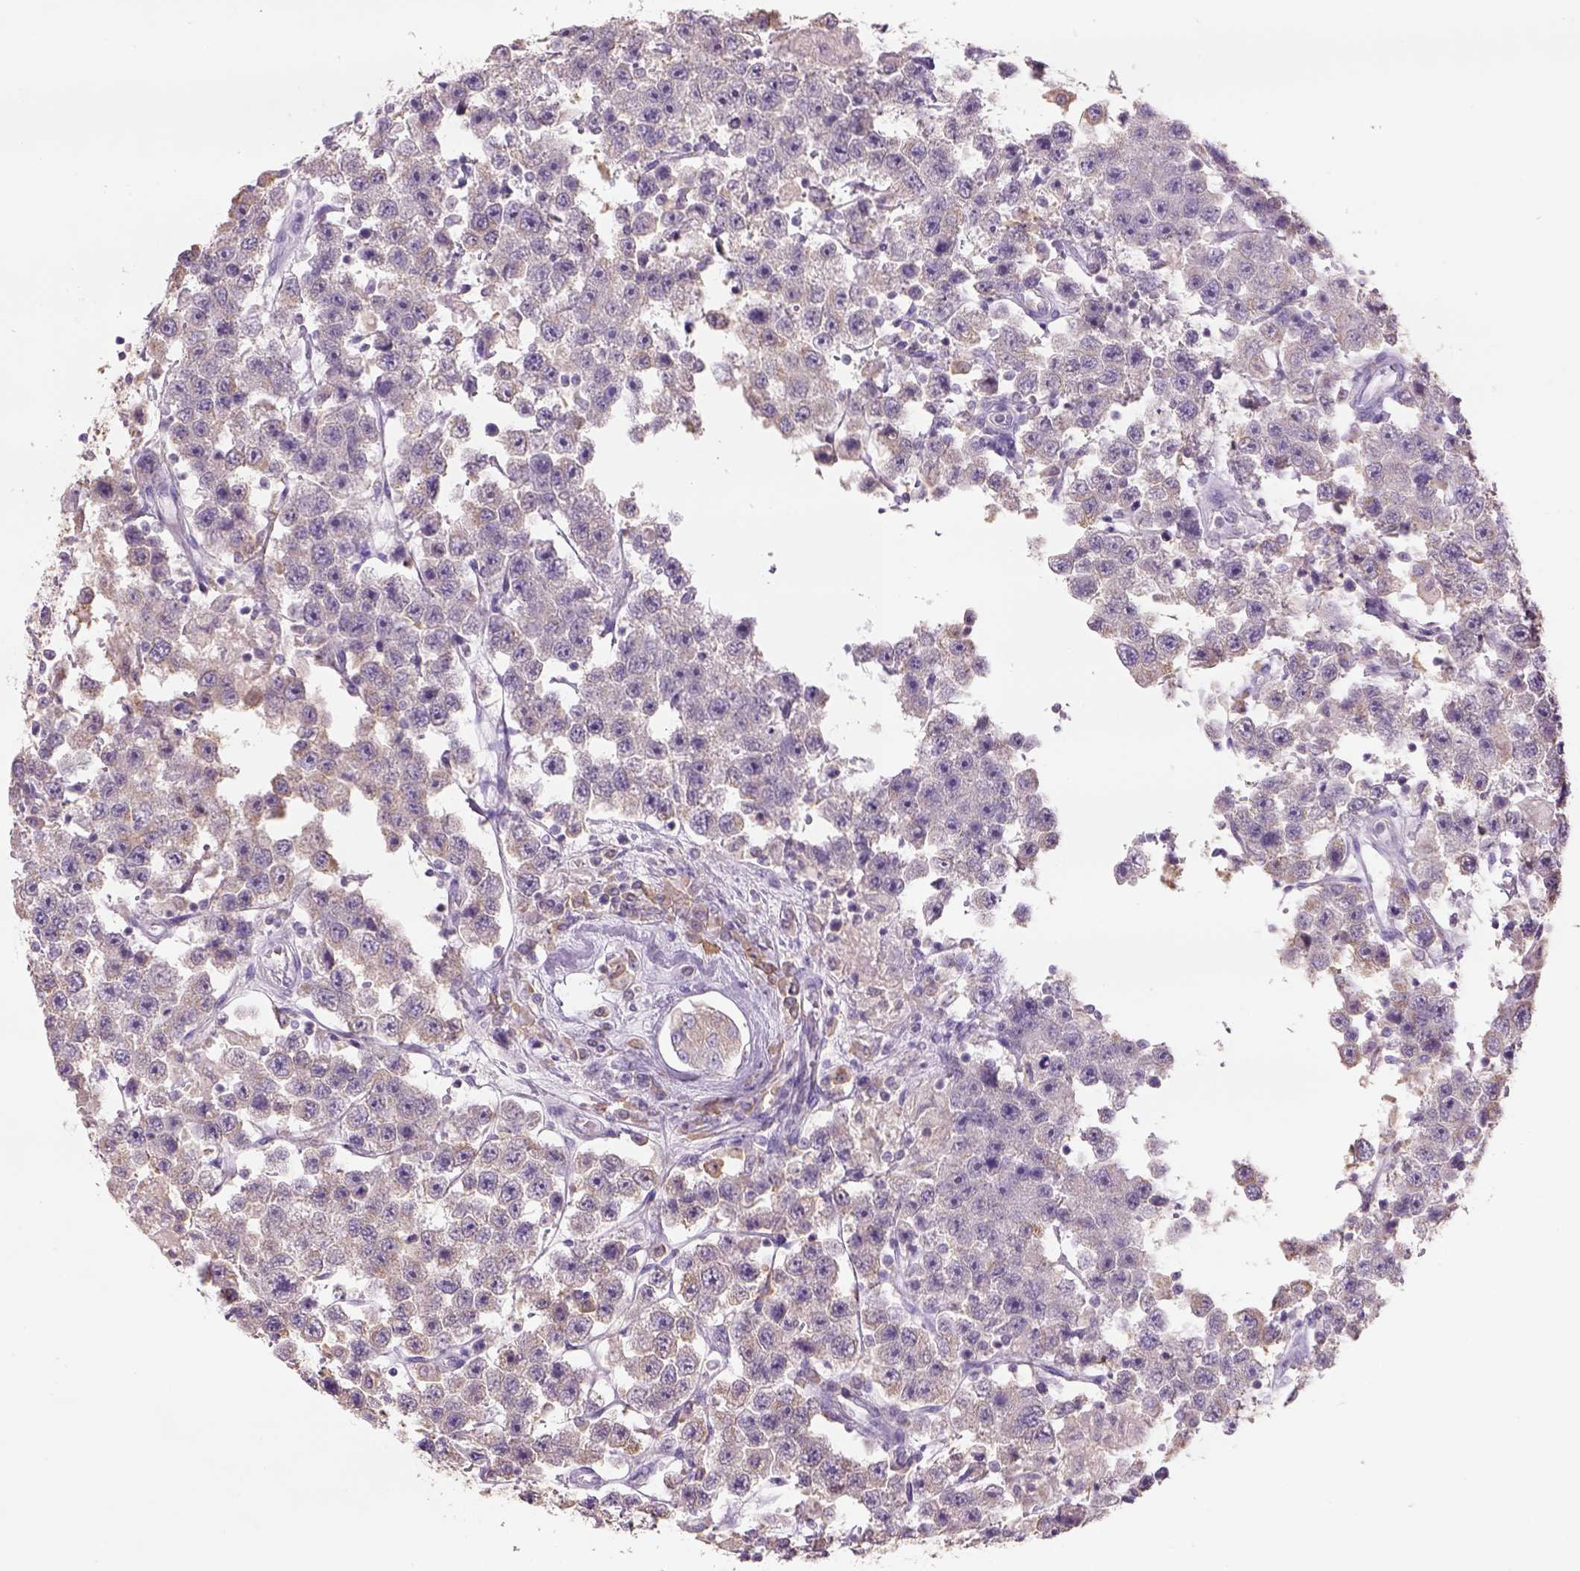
{"staining": {"intensity": "weak", "quantity": "25%-75%", "location": "cytoplasmic/membranous"}, "tissue": "testis cancer", "cell_type": "Tumor cells", "image_type": "cancer", "snomed": [{"axis": "morphology", "description": "Seminoma, NOS"}, {"axis": "topography", "description": "Testis"}], "caption": "Immunohistochemical staining of testis cancer displays low levels of weak cytoplasmic/membranous protein staining in about 25%-75% of tumor cells.", "gene": "NAALAD2", "patient": {"sex": "male", "age": 45}}